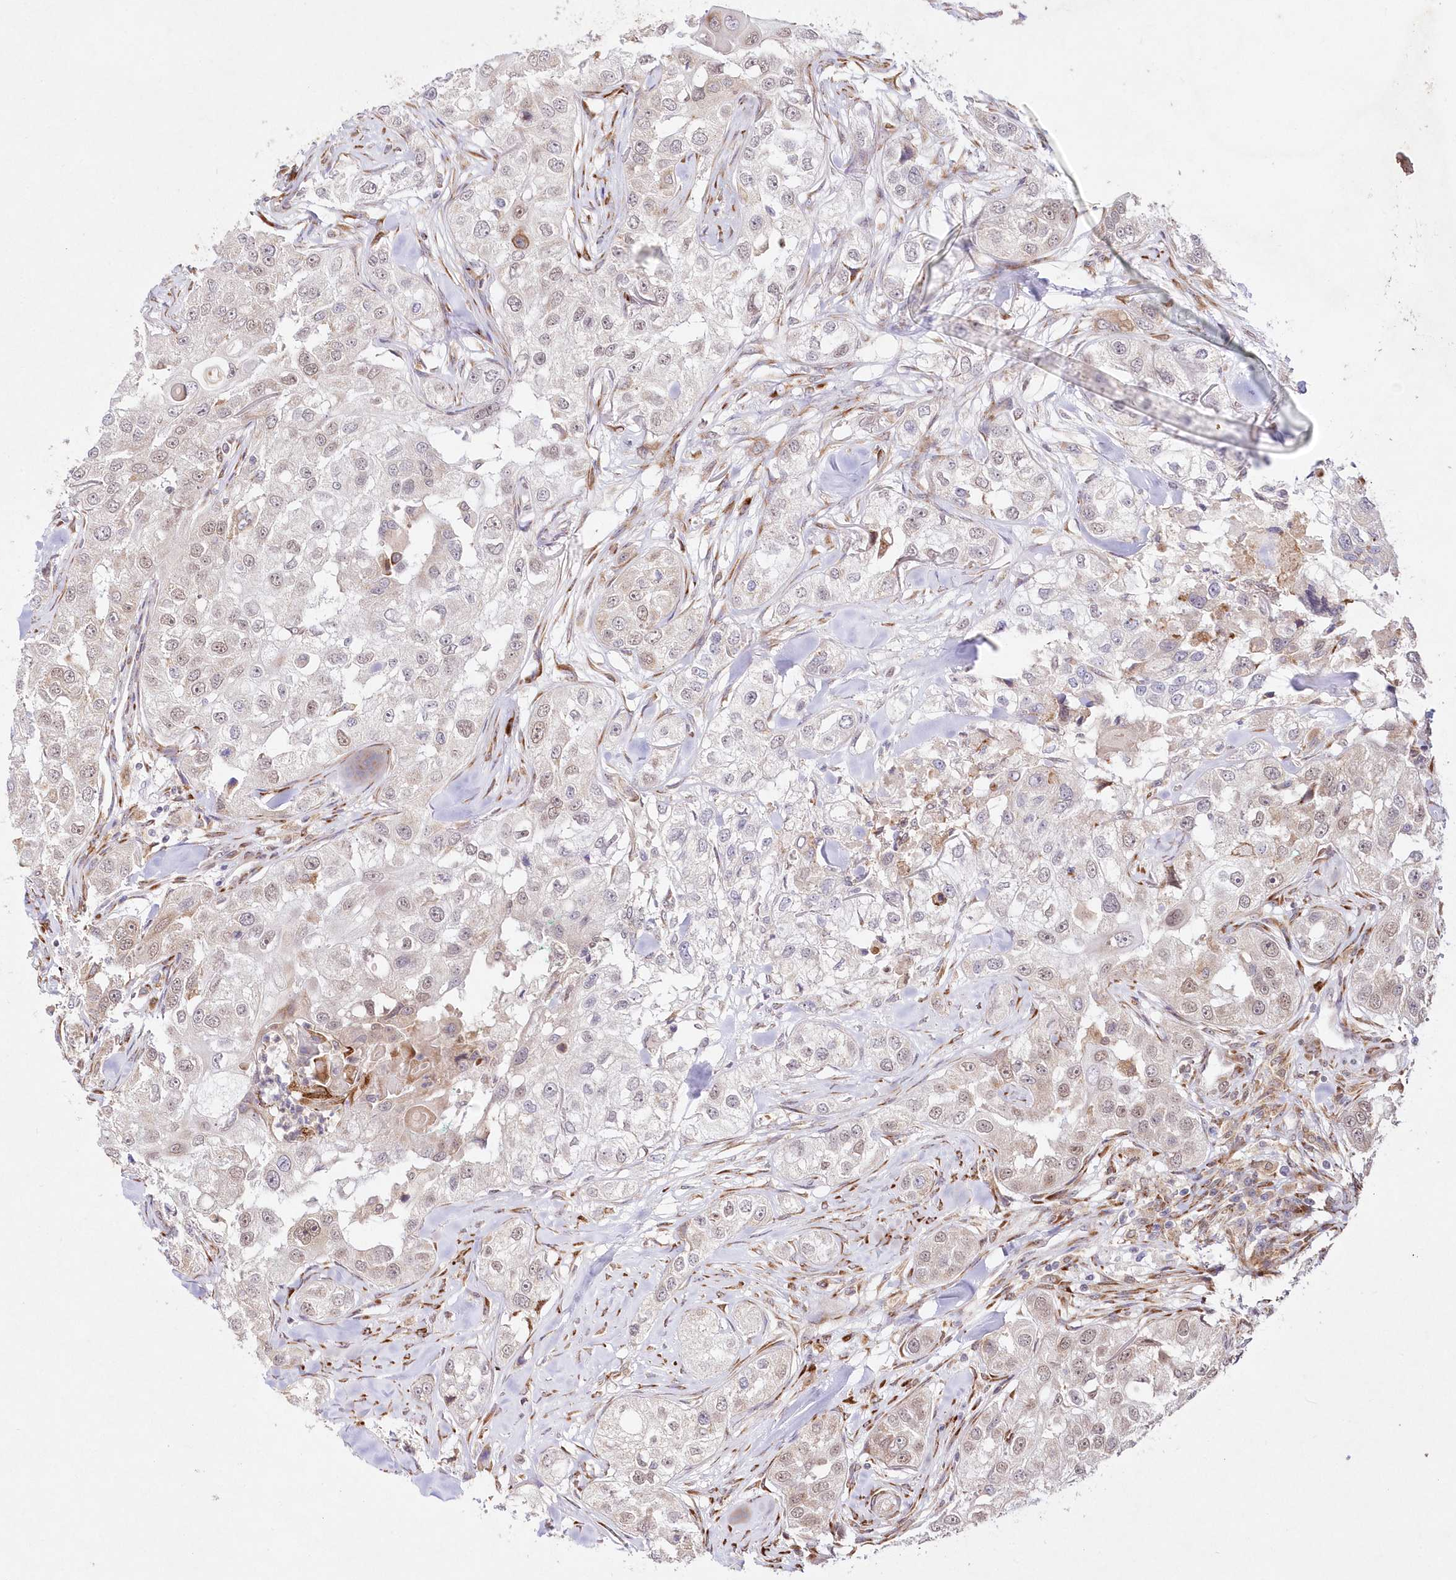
{"staining": {"intensity": "negative", "quantity": "none", "location": "none"}, "tissue": "head and neck cancer", "cell_type": "Tumor cells", "image_type": "cancer", "snomed": [{"axis": "morphology", "description": "Normal tissue, NOS"}, {"axis": "morphology", "description": "Squamous cell carcinoma, NOS"}, {"axis": "topography", "description": "Skeletal muscle"}, {"axis": "topography", "description": "Head-Neck"}], "caption": "An immunohistochemistry image of head and neck cancer is shown. There is no staining in tumor cells of head and neck cancer. (DAB immunohistochemistry visualized using brightfield microscopy, high magnification).", "gene": "LDB1", "patient": {"sex": "male", "age": 51}}